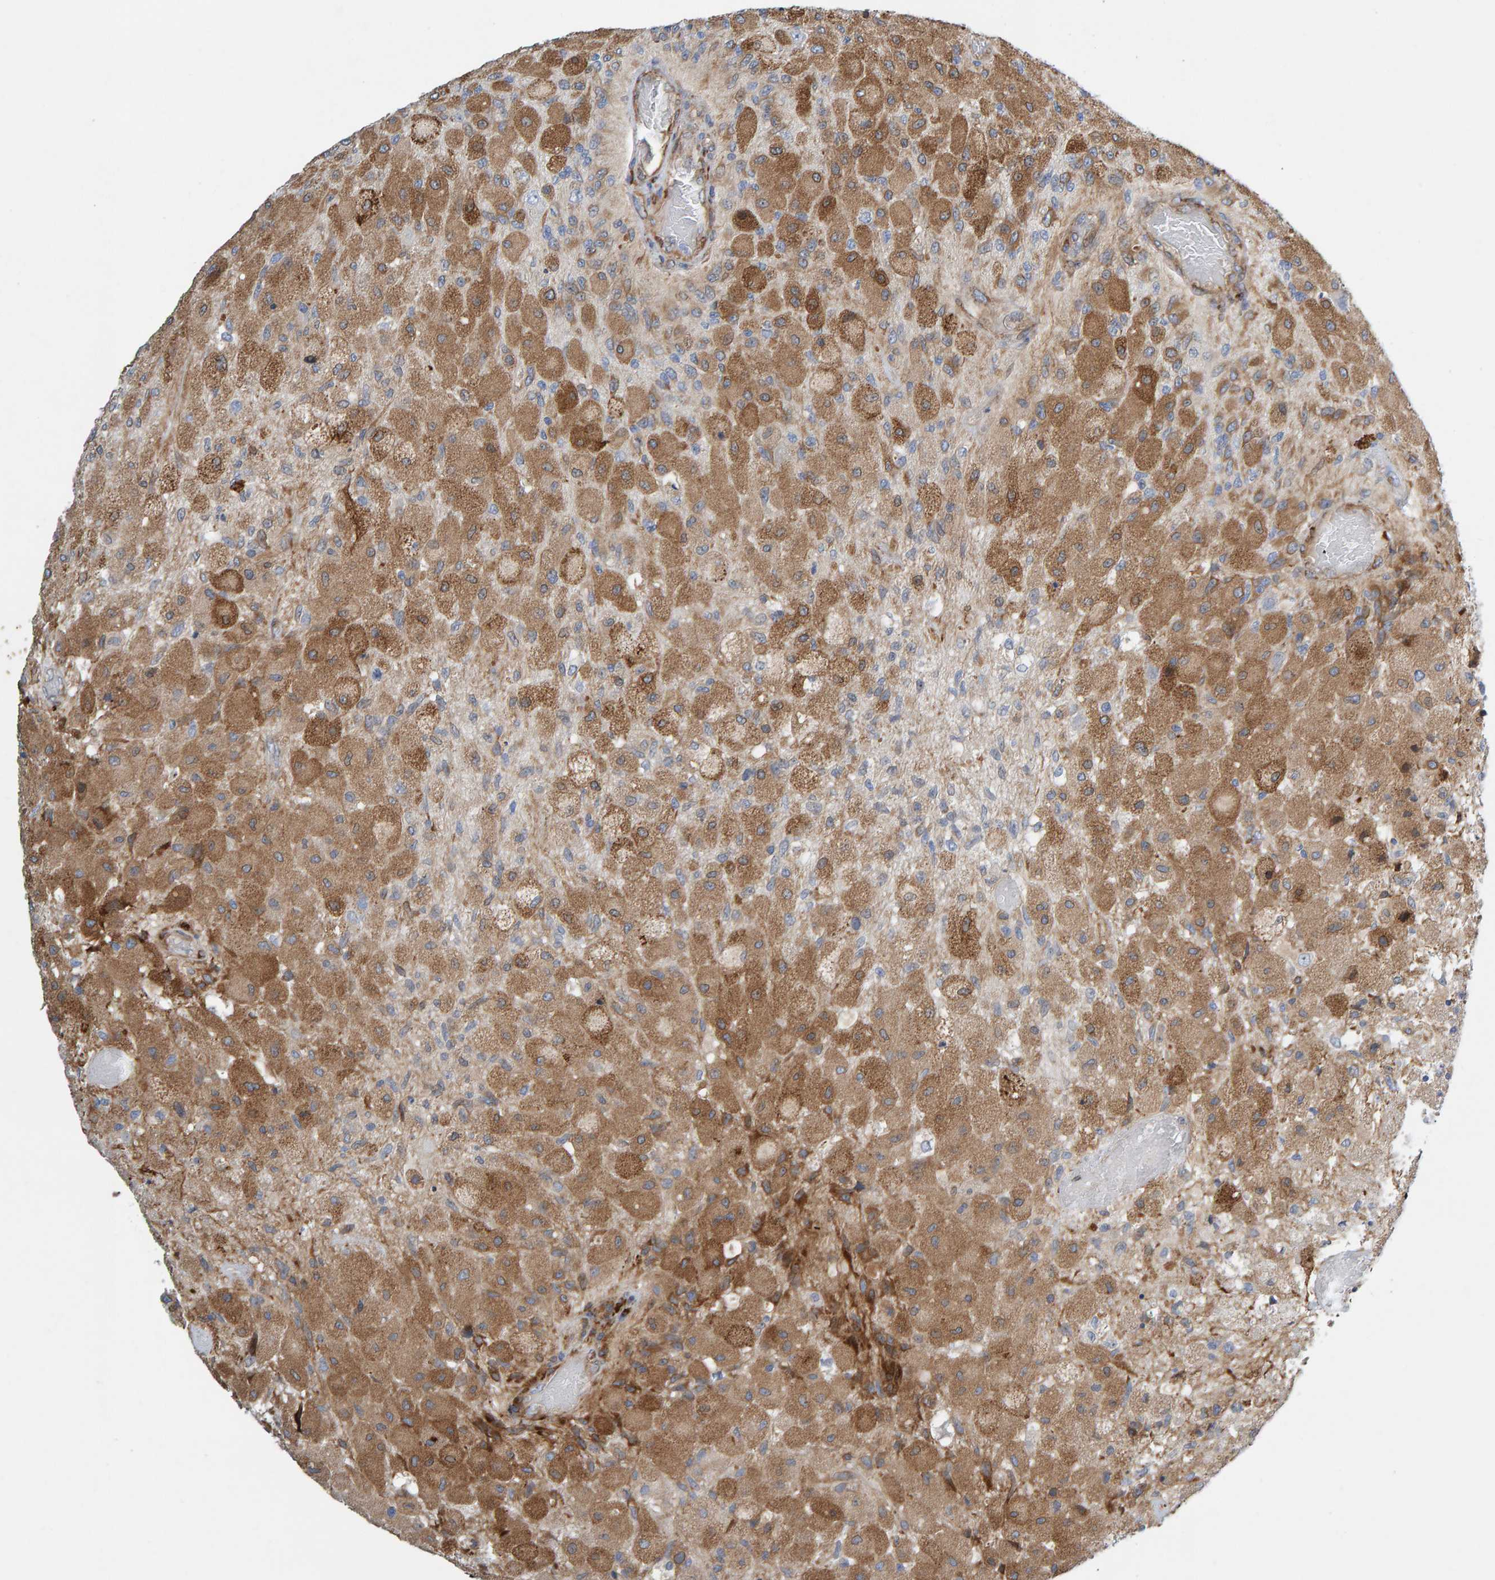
{"staining": {"intensity": "moderate", "quantity": ">75%", "location": "cytoplasmic/membranous"}, "tissue": "glioma", "cell_type": "Tumor cells", "image_type": "cancer", "snomed": [{"axis": "morphology", "description": "Normal tissue, NOS"}, {"axis": "morphology", "description": "Glioma, malignant, High grade"}, {"axis": "topography", "description": "Cerebral cortex"}], "caption": "A high-resolution histopathology image shows immunohistochemistry staining of glioma, which demonstrates moderate cytoplasmic/membranous positivity in about >75% of tumor cells.", "gene": "MMP16", "patient": {"sex": "male", "age": 77}}